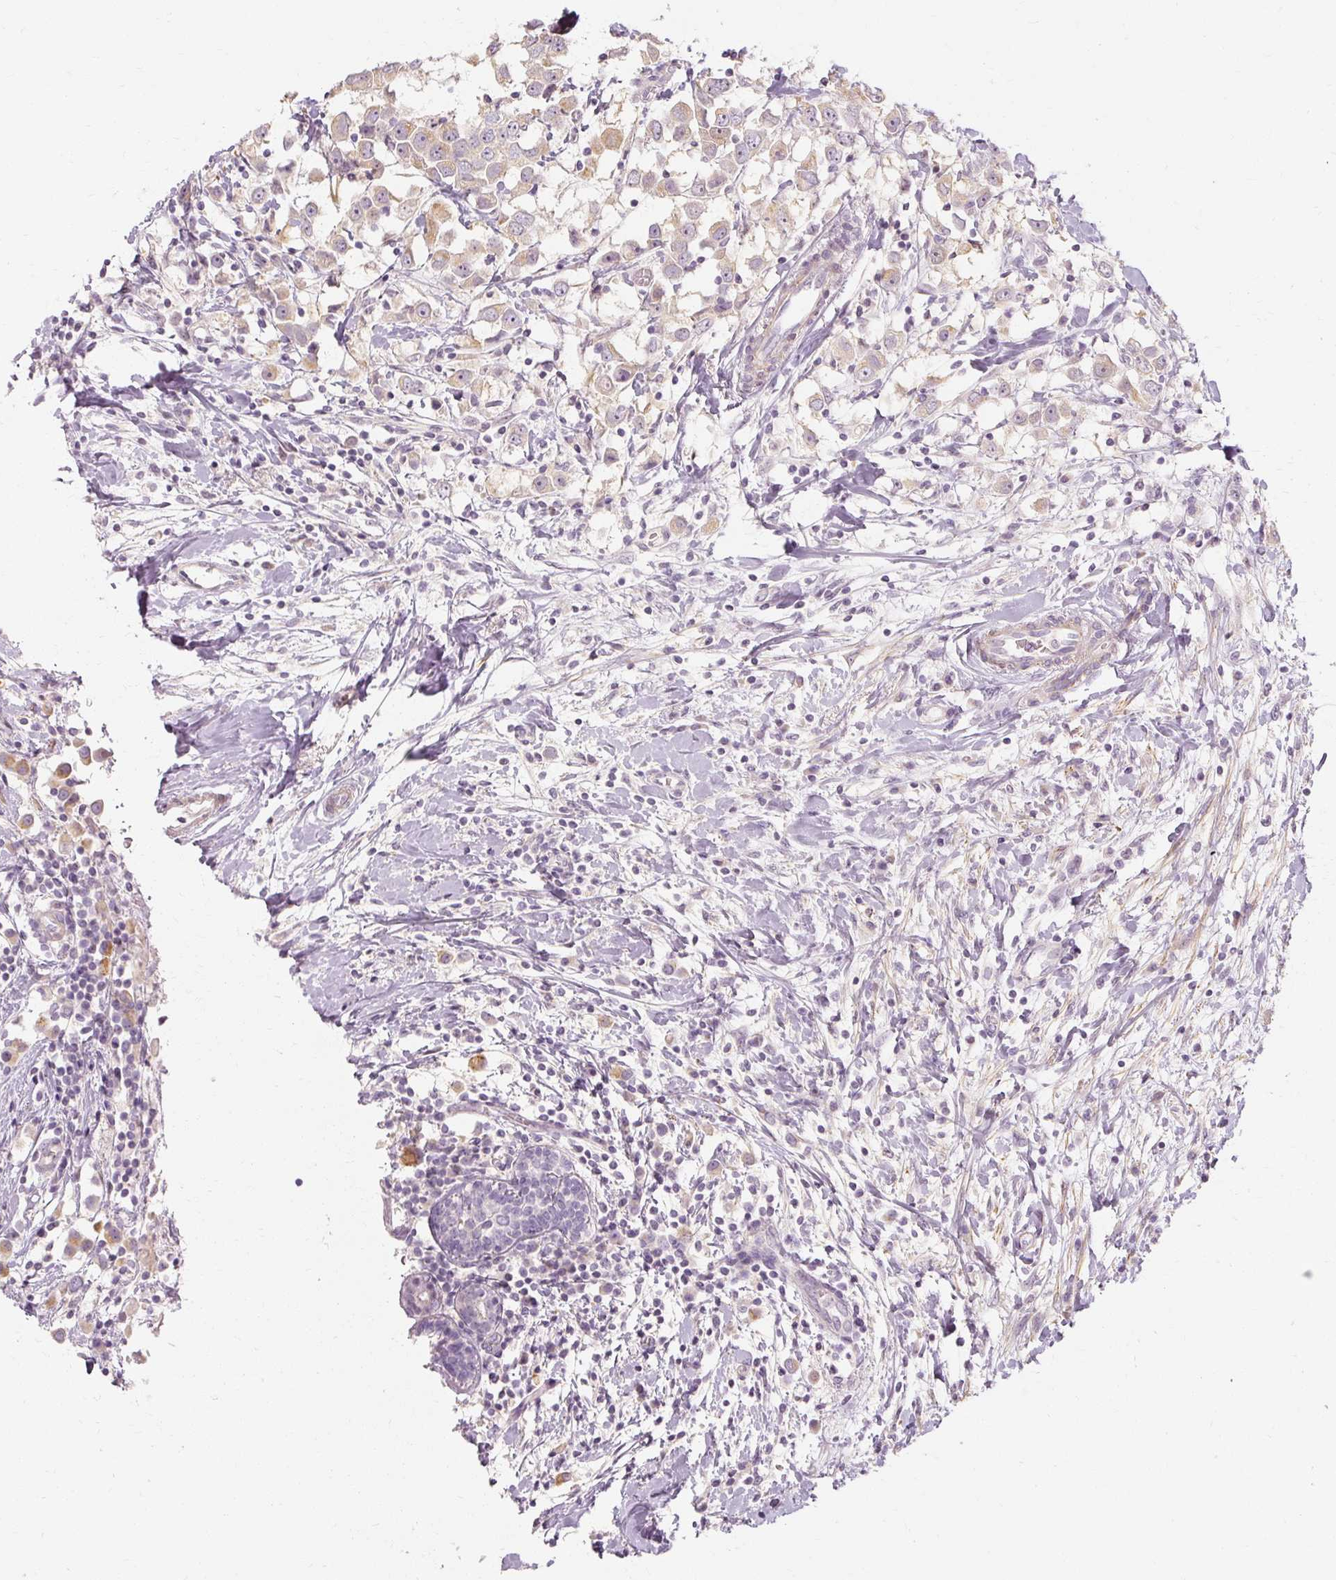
{"staining": {"intensity": "moderate", "quantity": "25%-75%", "location": "cytoplasmic/membranous"}, "tissue": "breast cancer", "cell_type": "Tumor cells", "image_type": "cancer", "snomed": [{"axis": "morphology", "description": "Duct carcinoma"}, {"axis": "topography", "description": "Breast"}], "caption": "DAB immunohistochemical staining of intraductal carcinoma (breast) demonstrates moderate cytoplasmic/membranous protein expression in about 25%-75% of tumor cells. (Brightfield microscopy of DAB IHC at high magnification).", "gene": "CAPN3", "patient": {"sex": "female", "age": 61}}